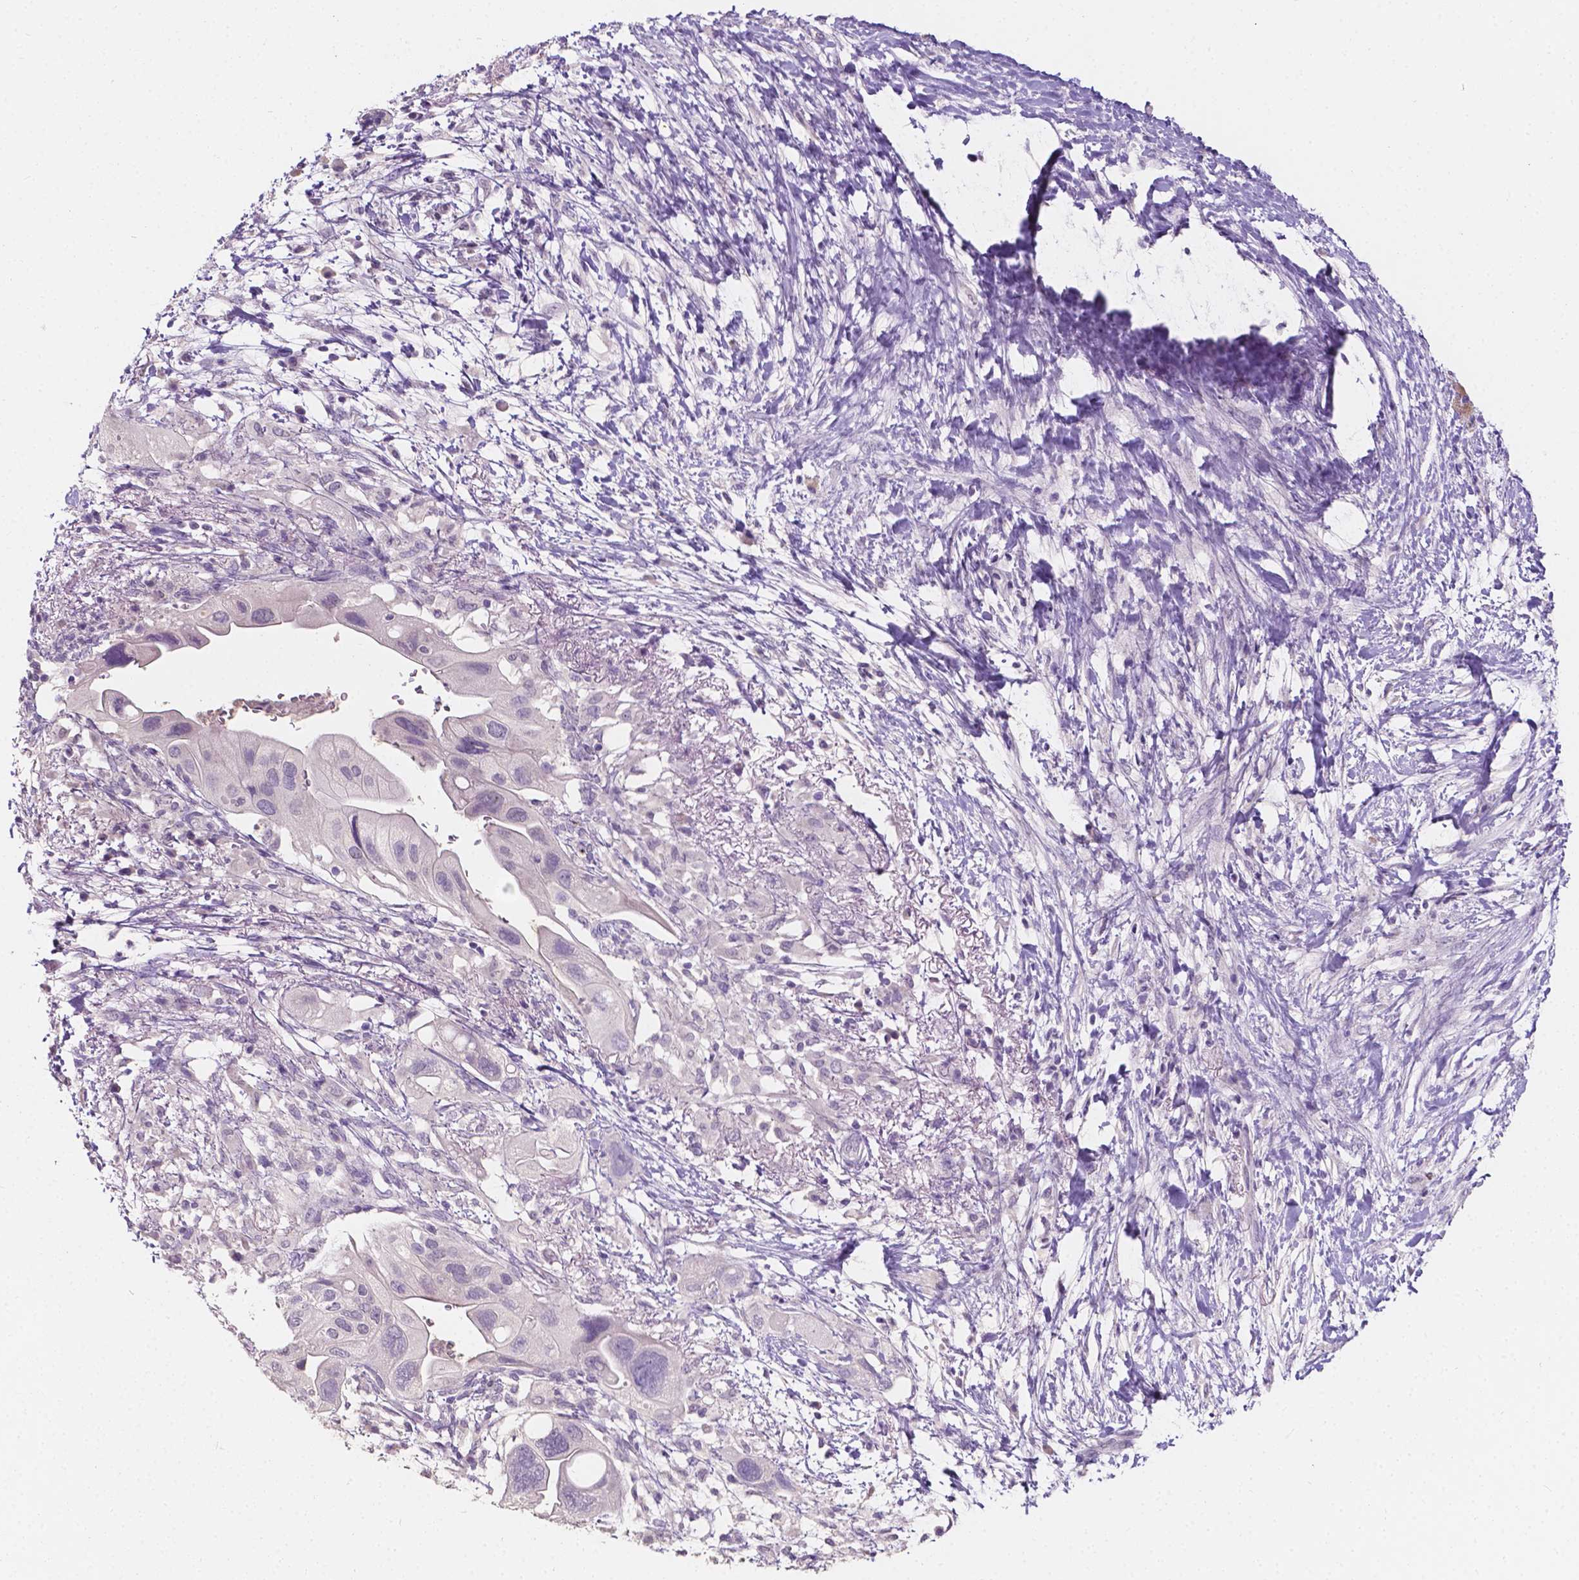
{"staining": {"intensity": "negative", "quantity": "none", "location": "none"}, "tissue": "pancreatic cancer", "cell_type": "Tumor cells", "image_type": "cancer", "snomed": [{"axis": "morphology", "description": "Adenocarcinoma, NOS"}, {"axis": "topography", "description": "Pancreas"}], "caption": "Protein analysis of pancreatic cancer (adenocarcinoma) exhibits no significant staining in tumor cells. The staining is performed using DAB brown chromogen with nuclei counter-stained in using hematoxylin.", "gene": "TAL1", "patient": {"sex": "female", "age": 72}}